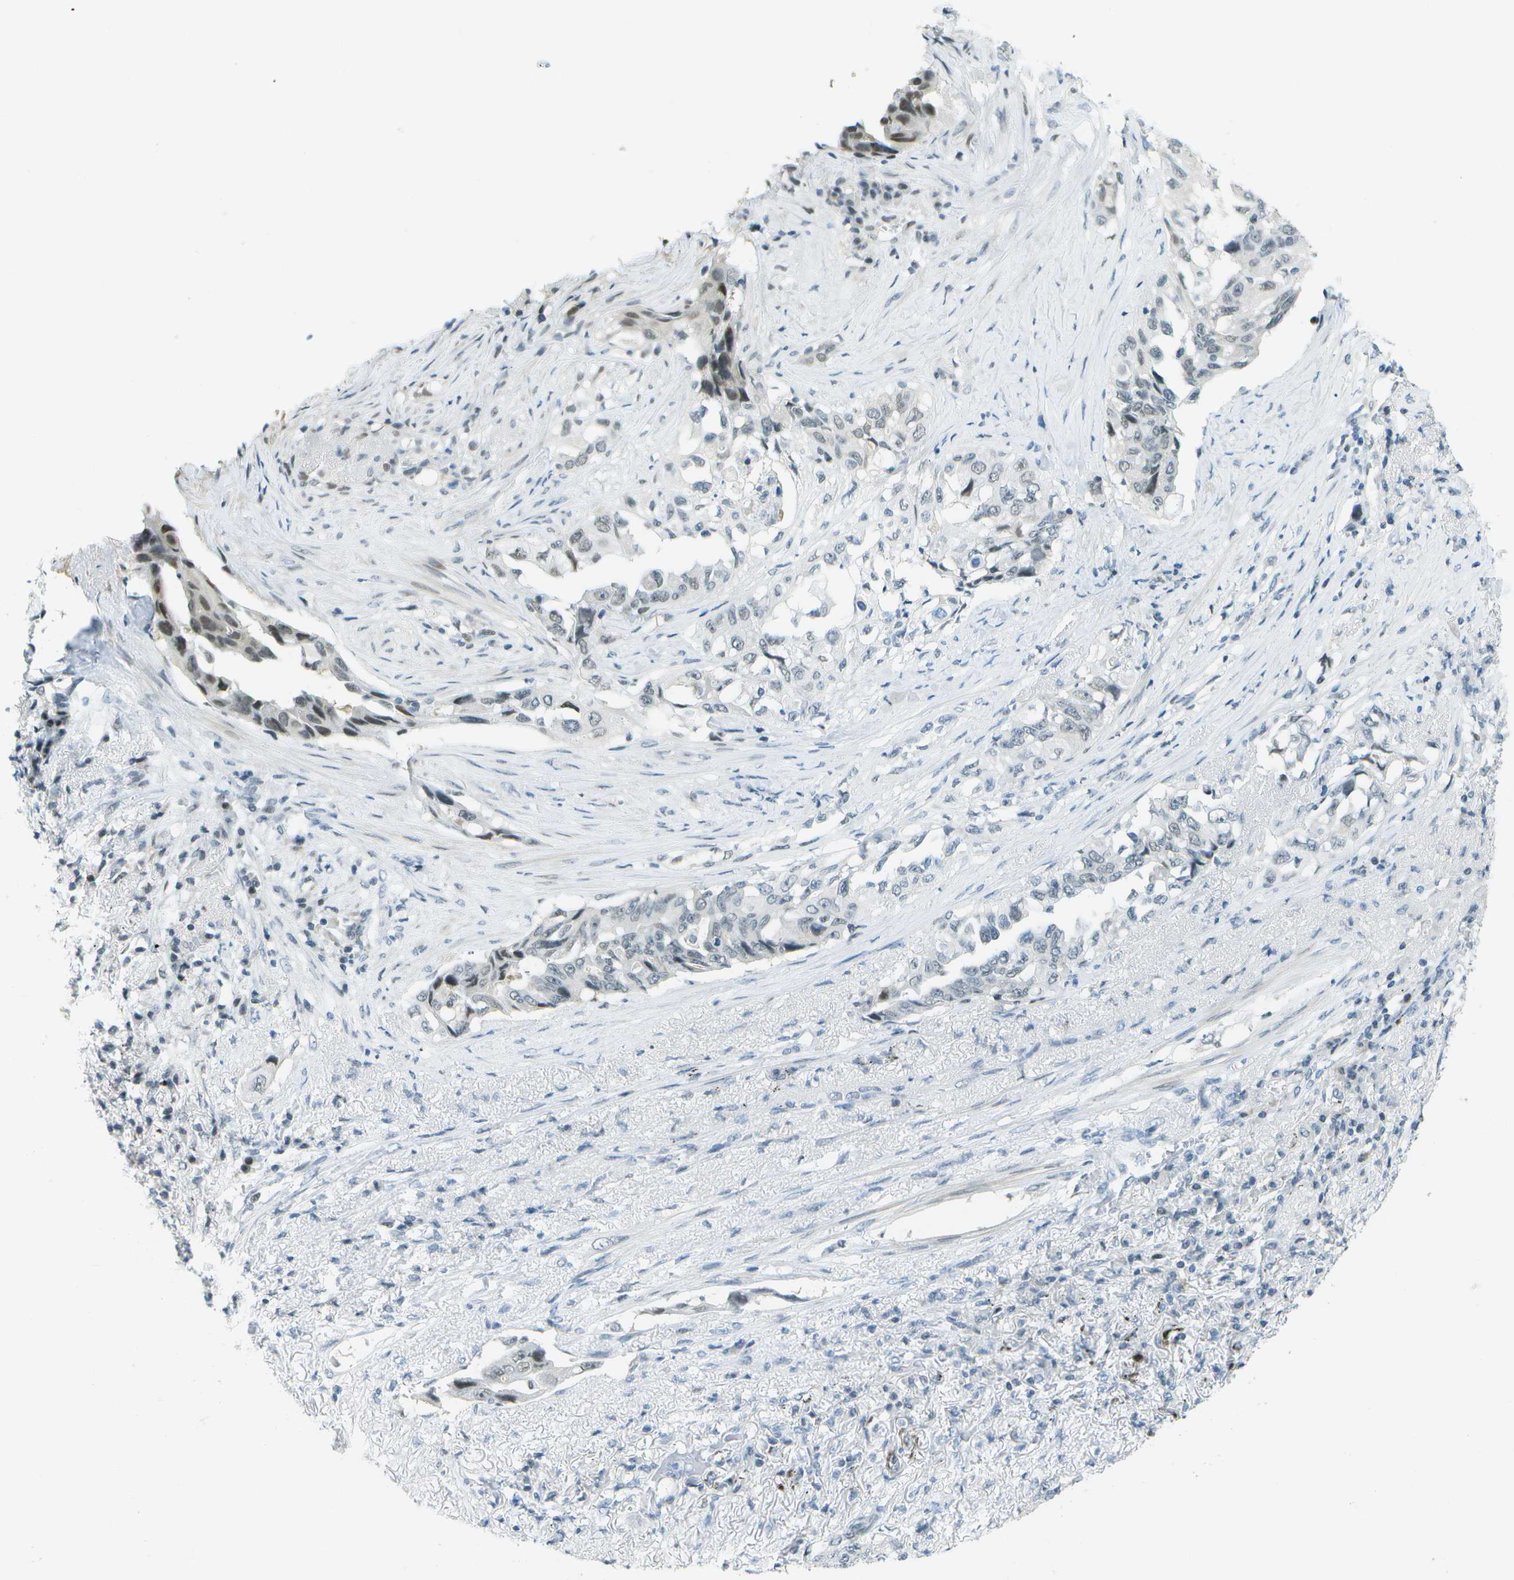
{"staining": {"intensity": "moderate", "quantity": "<25%", "location": "nuclear"}, "tissue": "lung cancer", "cell_type": "Tumor cells", "image_type": "cancer", "snomed": [{"axis": "morphology", "description": "Adenocarcinoma, NOS"}, {"axis": "topography", "description": "Lung"}], "caption": "This micrograph shows immunohistochemistry staining of human adenocarcinoma (lung), with low moderate nuclear positivity in about <25% of tumor cells.", "gene": "NEK11", "patient": {"sex": "female", "age": 51}}